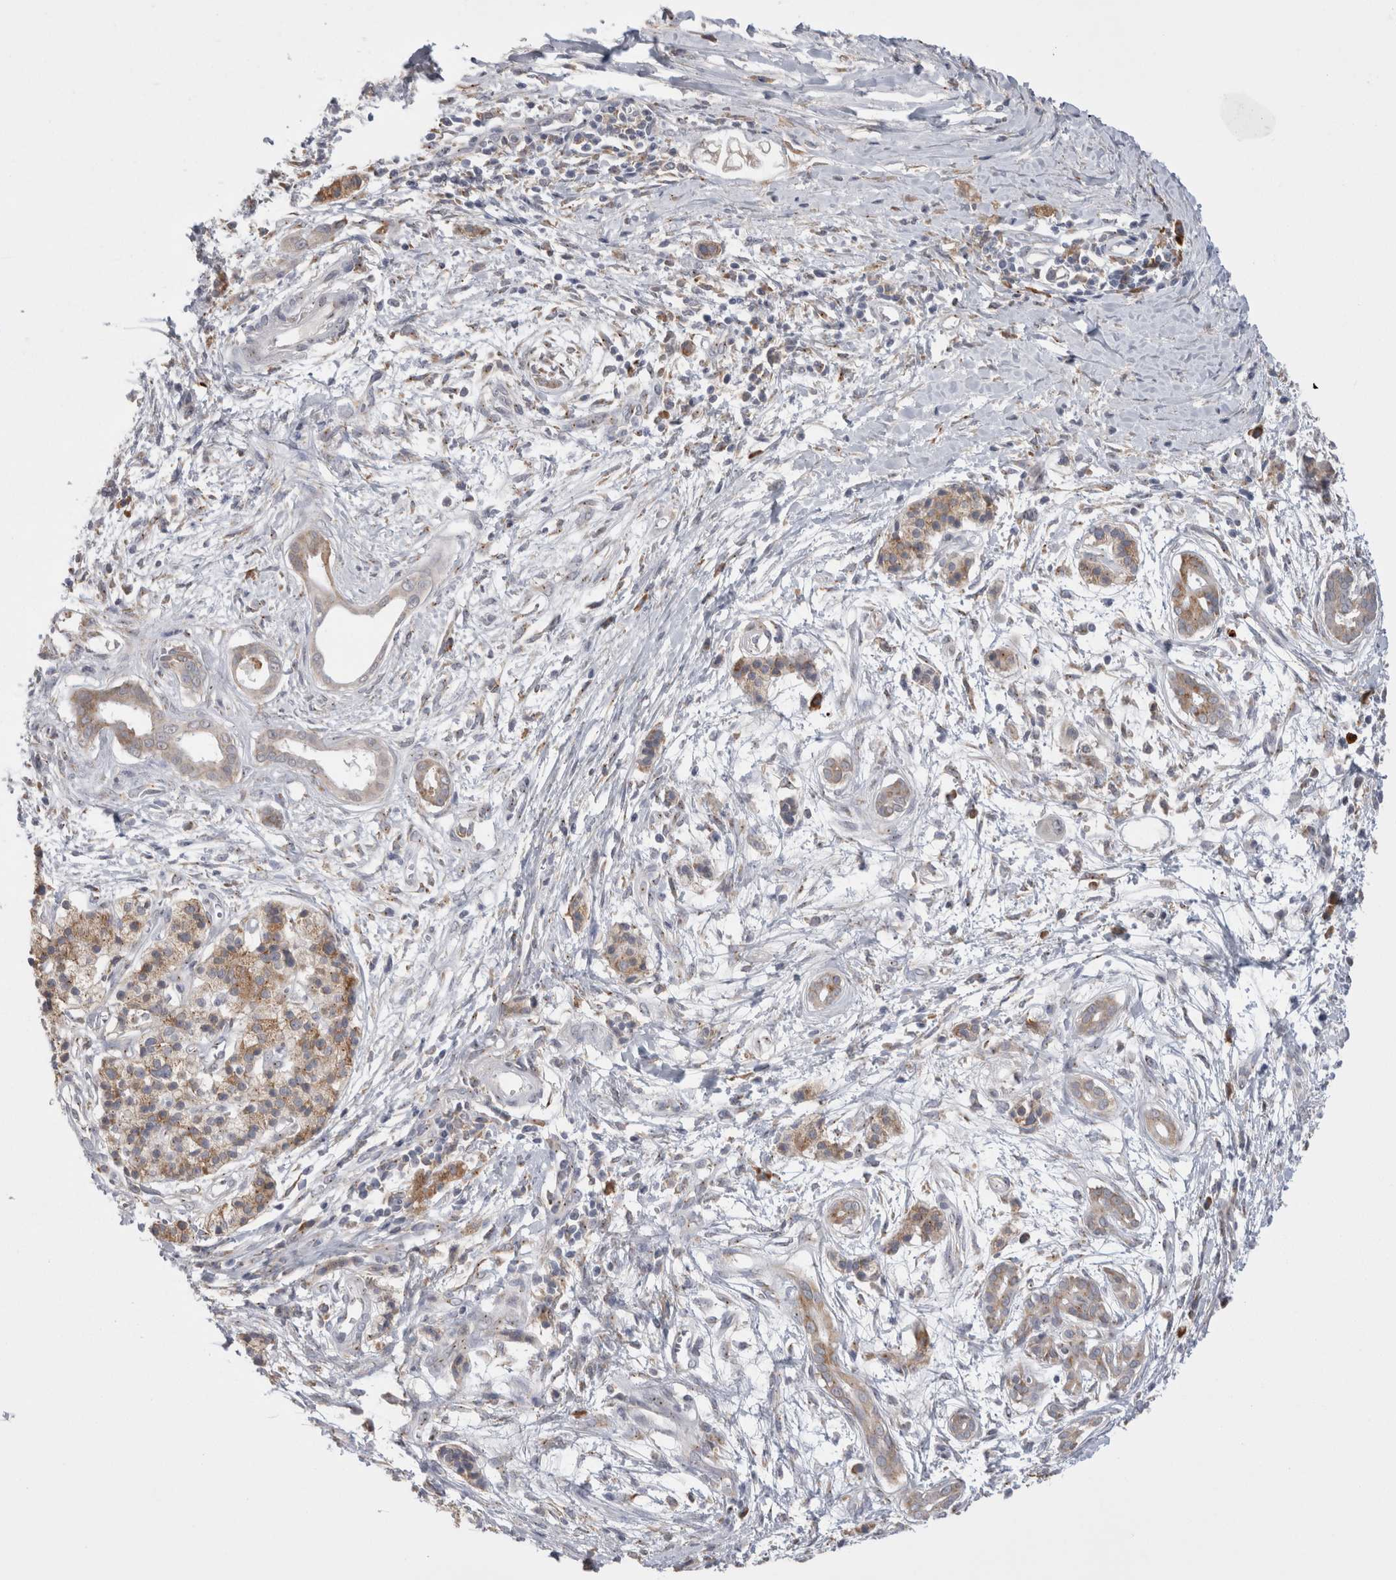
{"staining": {"intensity": "weak", "quantity": "25%-75%", "location": "cytoplasmic/membranous"}, "tissue": "pancreatic cancer", "cell_type": "Tumor cells", "image_type": "cancer", "snomed": [{"axis": "morphology", "description": "Adenocarcinoma, NOS"}, {"axis": "topography", "description": "Pancreas"}], "caption": "A photomicrograph of human pancreatic cancer (adenocarcinoma) stained for a protein exhibits weak cytoplasmic/membranous brown staining in tumor cells.", "gene": "ZNF341", "patient": {"sex": "male", "age": 59}}